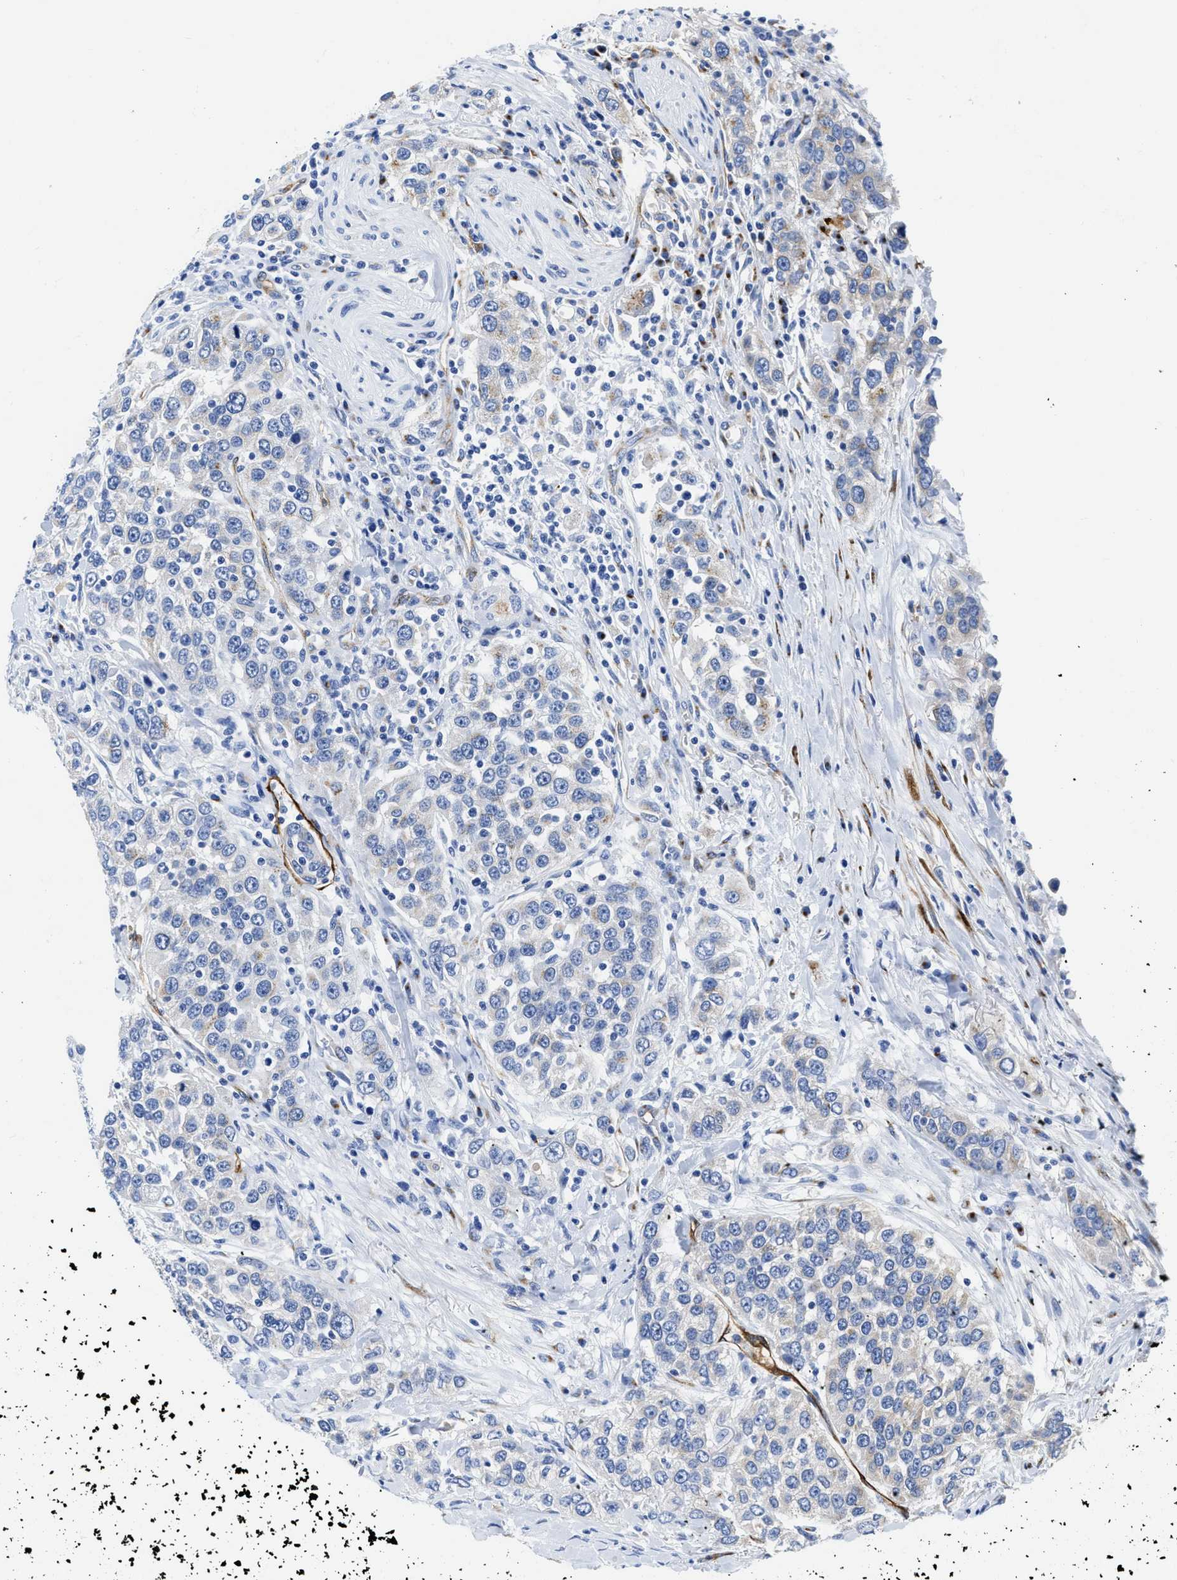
{"staining": {"intensity": "negative", "quantity": "none", "location": "none"}, "tissue": "urothelial cancer", "cell_type": "Tumor cells", "image_type": "cancer", "snomed": [{"axis": "morphology", "description": "Urothelial carcinoma, High grade"}, {"axis": "topography", "description": "Urinary bladder"}], "caption": "This is a image of immunohistochemistry (IHC) staining of high-grade urothelial carcinoma, which shows no staining in tumor cells.", "gene": "TVP23B", "patient": {"sex": "female", "age": 80}}